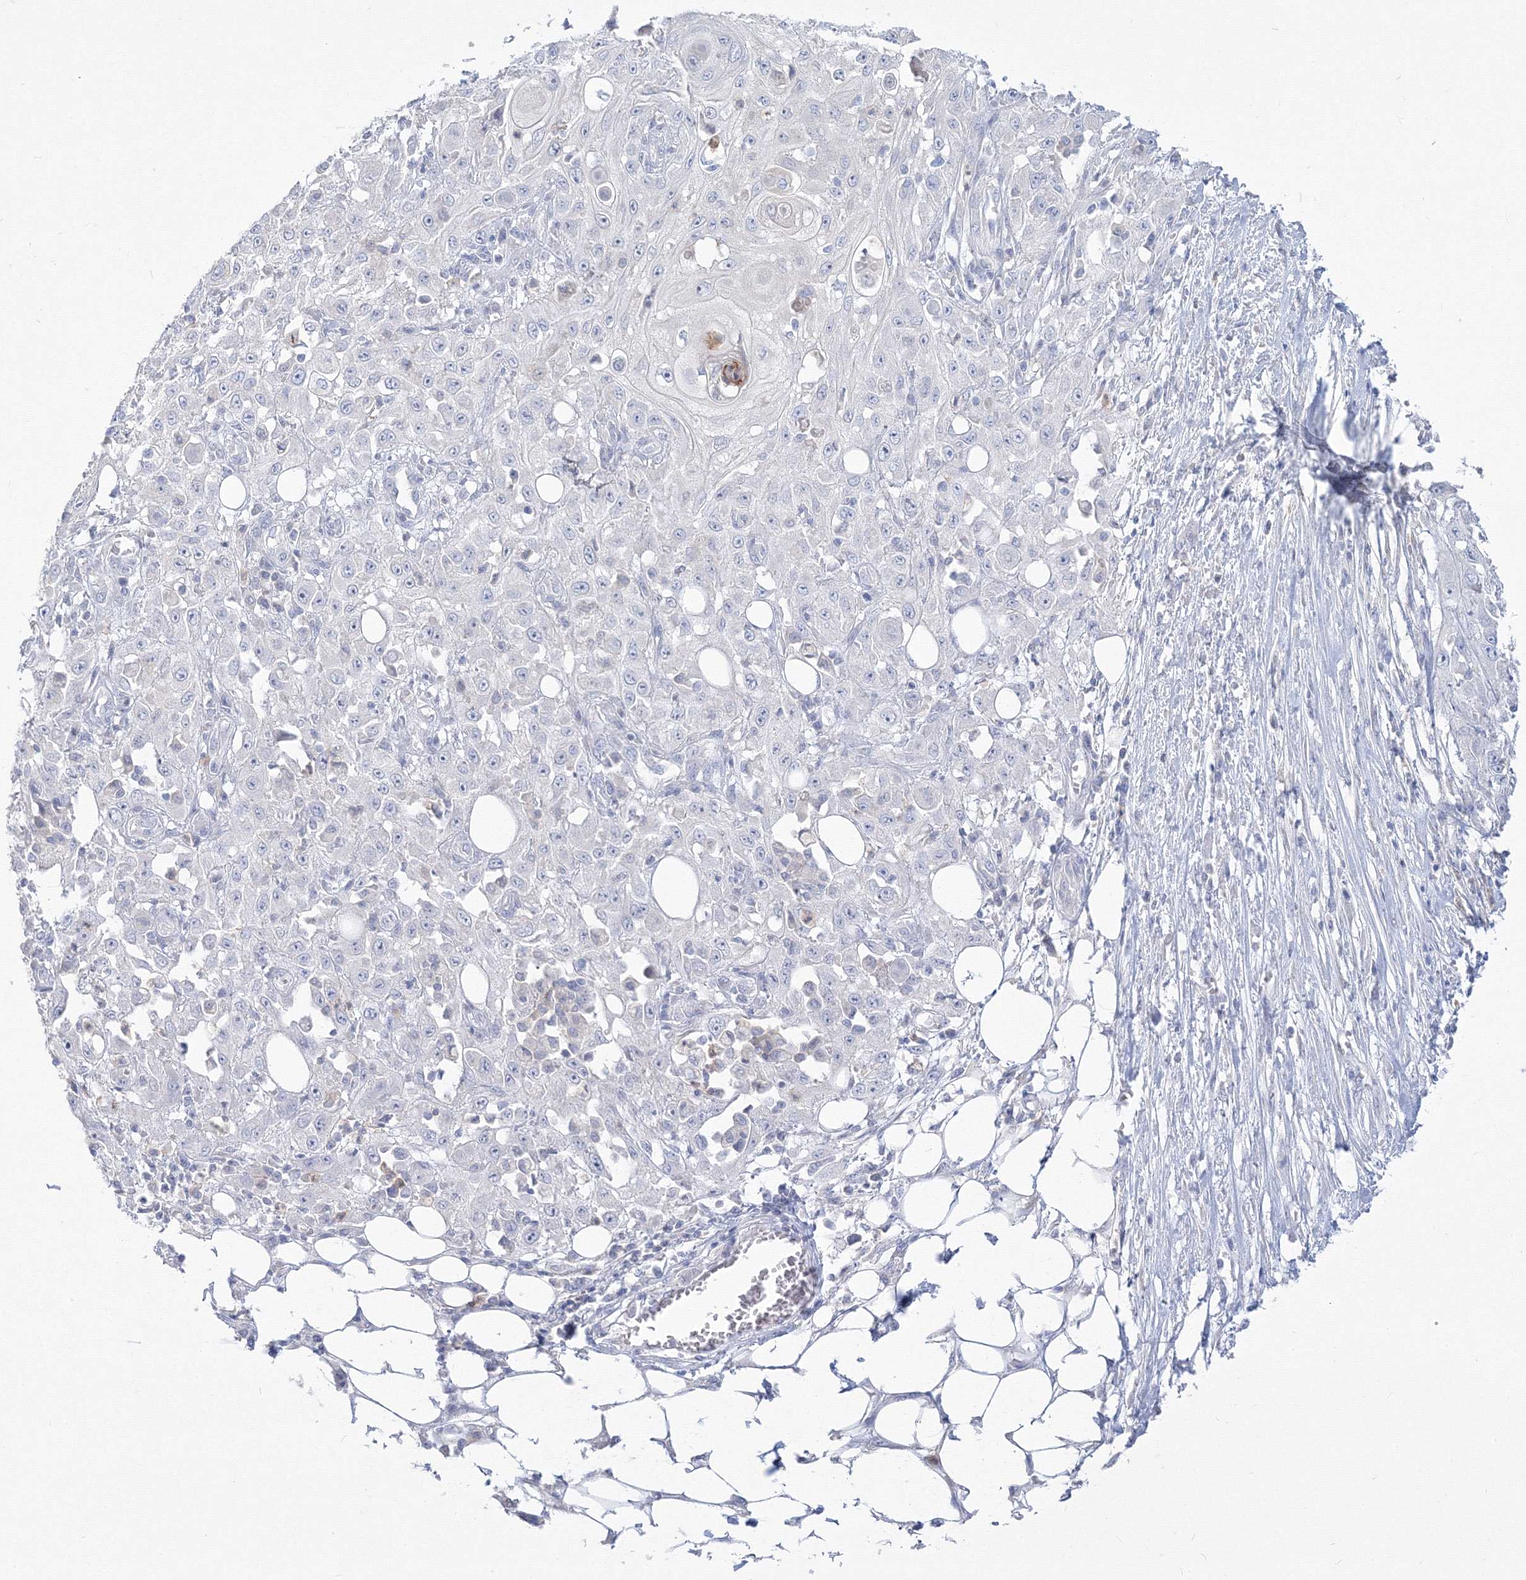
{"staining": {"intensity": "negative", "quantity": "none", "location": "none"}, "tissue": "skin cancer", "cell_type": "Tumor cells", "image_type": "cancer", "snomed": [{"axis": "morphology", "description": "Squamous cell carcinoma, NOS"}, {"axis": "morphology", "description": "Squamous cell carcinoma, metastatic, NOS"}, {"axis": "topography", "description": "Skin"}, {"axis": "topography", "description": "Lymph node"}], "caption": "High power microscopy histopathology image of an IHC photomicrograph of skin squamous cell carcinoma, revealing no significant positivity in tumor cells.", "gene": "FBXL8", "patient": {"sex": "male", "age": 75}}